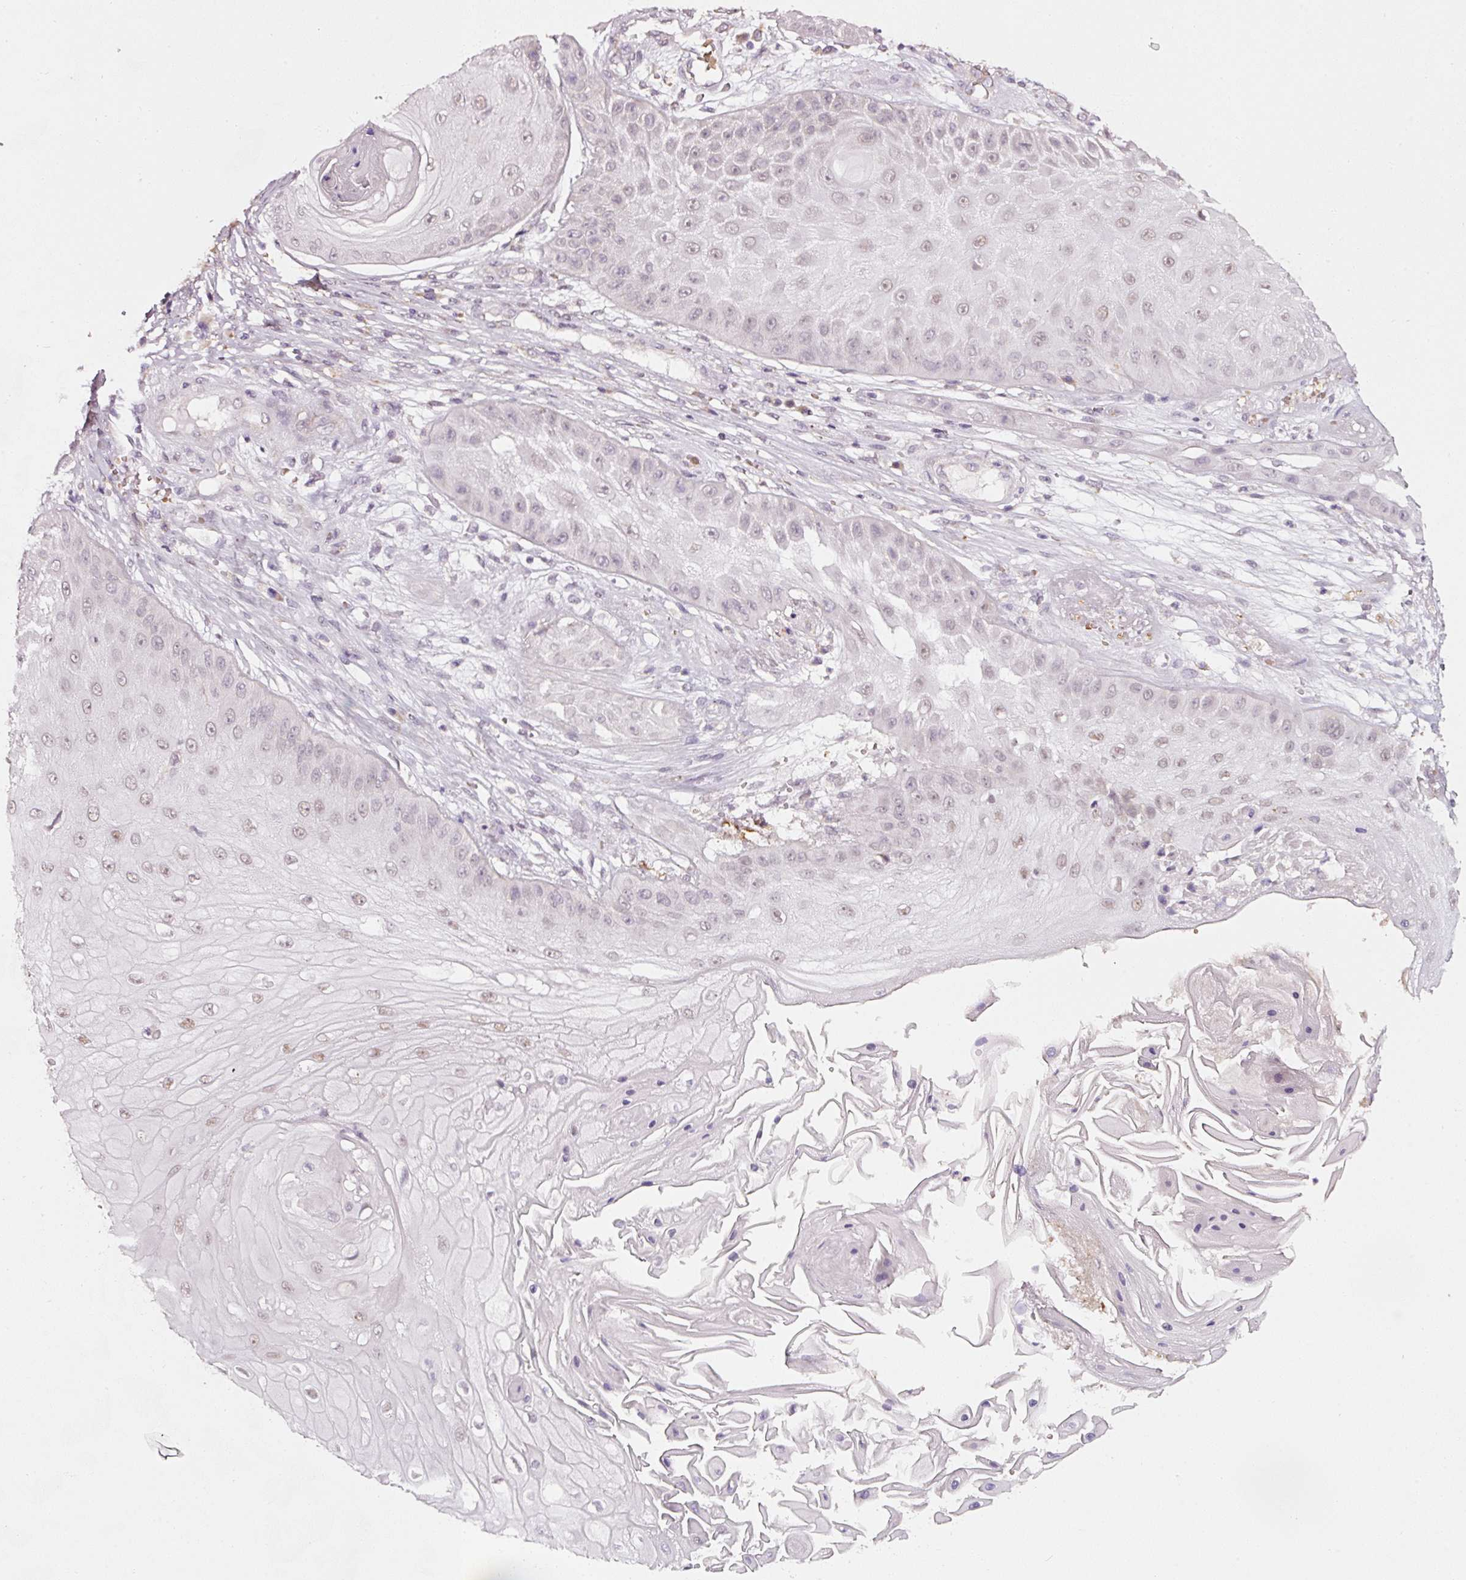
{"staining": {"intensity": "weak", "quantity": "<25%", "location": "nuclear"}, "tissue": "skin cancer", "cell_type": "Tumor cells", "image_type": "cancer", "snomed": [{"axis": "morphology", "description": "Squamous cell carcinoma, NOS"}, {"axis": "topography", "description": "Skin"}], "caption": "A photomicrograph of human skin squamous cell carcinoma is negative for staining in tumor cells. (Immunohistochemistry, brightfield microscopy, high magnification).", "gene": "ZNF460", "patient": {"sex": "male", "age": 70}}